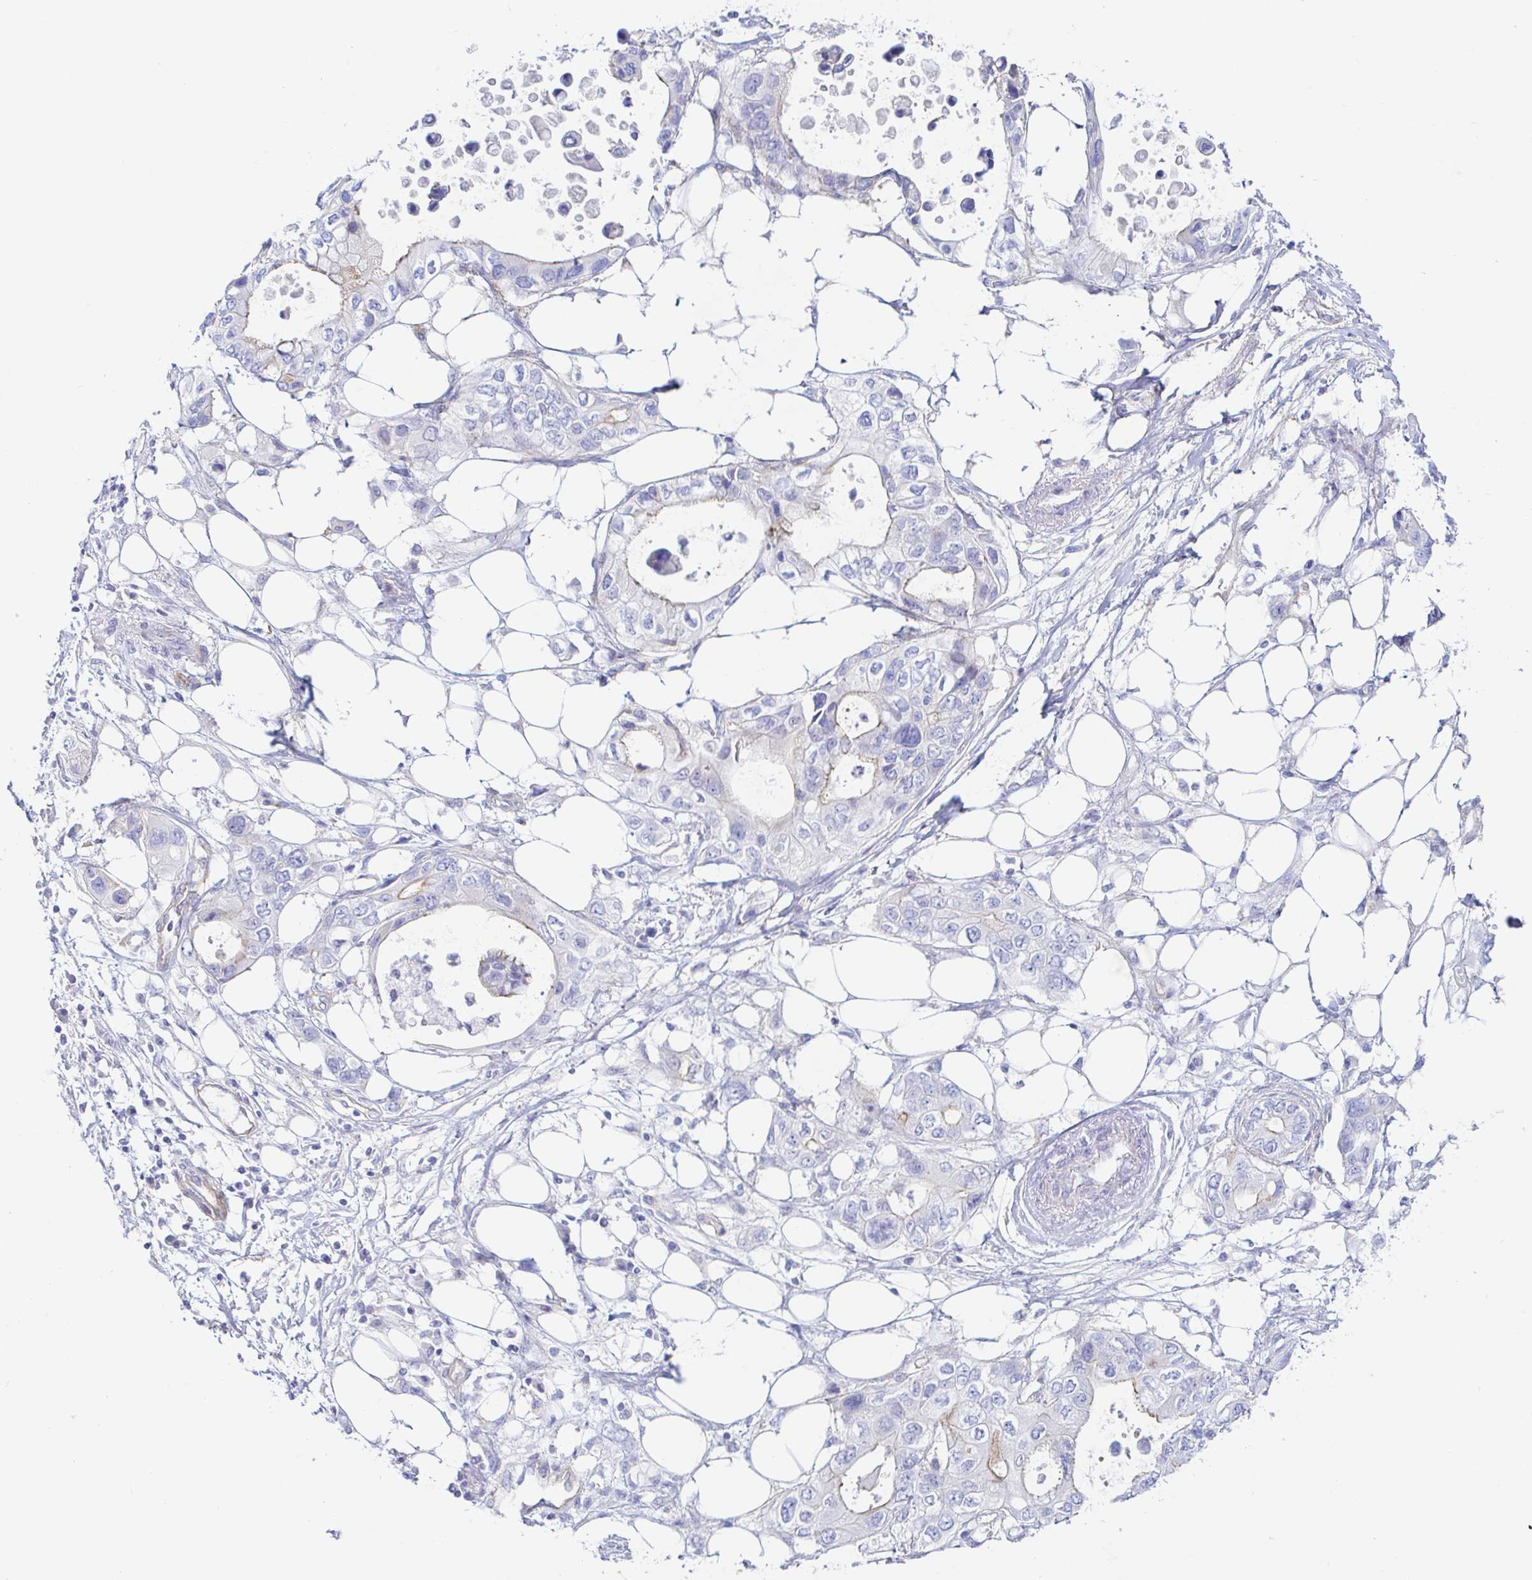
{"staining": {"intensity": "negative", "quantity": "none", "location": "none"}, "tissue": "pancreatic cancer", "cell_type": "Tumor cells", "image_type": "cancer", "snomed": [{"axis": "morphology", "description": "Adenocarcinoma, NOS"}, {"axis": "topography", "description": "Pancreas"}], "caption": "Tumor cells show no significant protein positivity in adenocarcinoma (pancreatic).", "gene": "ARL4D", "patient": {"sex": "female", "age": 63}}